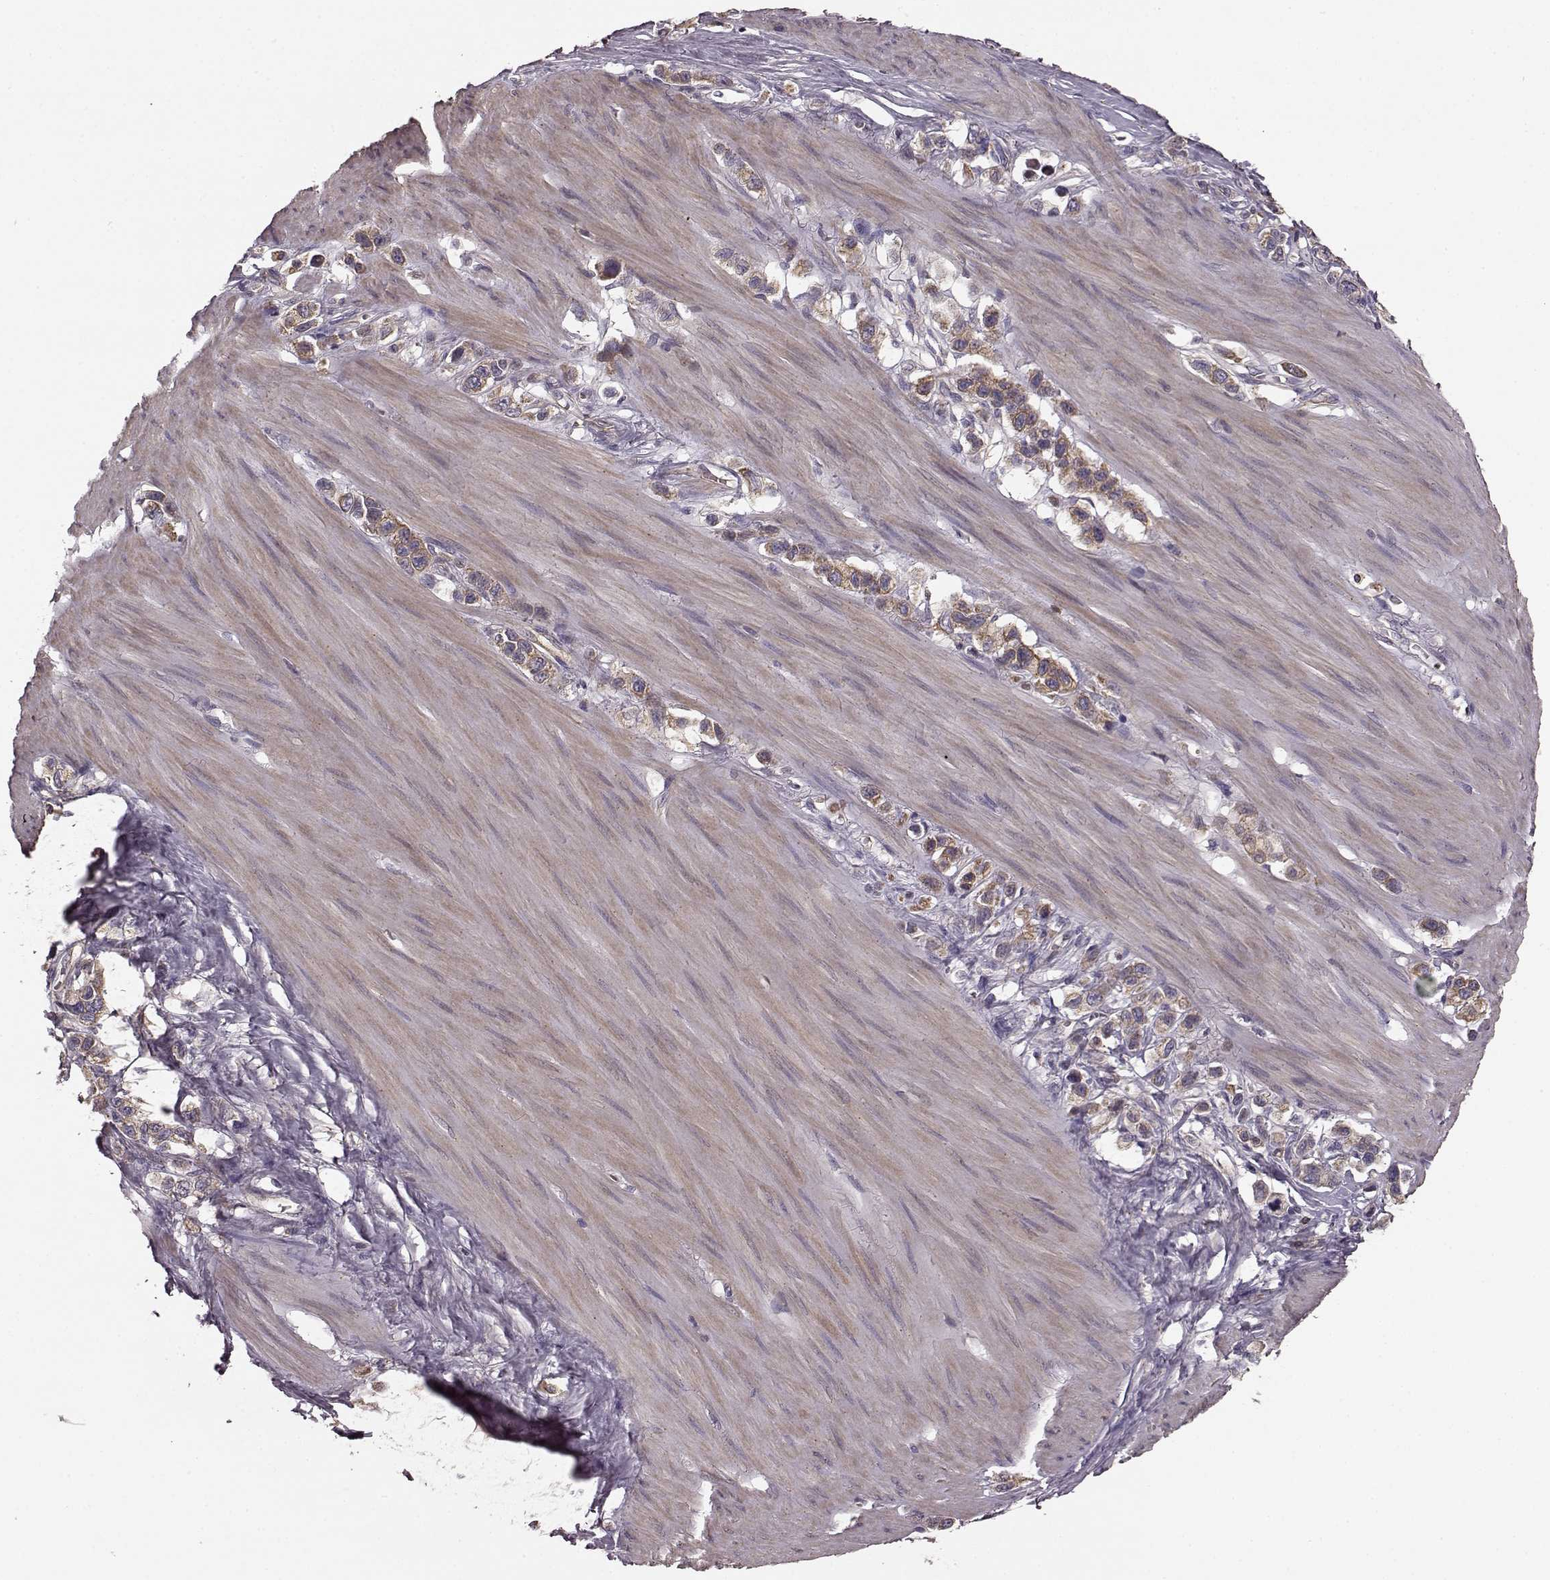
{"staining": {"intensity": "moderate", "quantity": "<25%", "location": "cytoplasmic/membranous"}, "tissue": "stomach cancer", "cell_type": "Tumor cells", "image_type": "cancer", "snomed": [{"axis": "morphology", "description": "Normal tissue, NOS"}, {"axis": "morphology", "description": "Adenocarcinoma, NOS"}, {"axis": "morphology", "description": "Adenocarcinoma, High grade"}, {"axis": "topography", "description": "Stomach, upper"}, {"axis": "topography", "description": "Stomach"}], "caption": "Protein expression analysis of stomach cancer (adenocarcinoma (high-grade)) demonstrates moderate cytoplasmic/membranous positivity in about <25% of tumor cells.", "gene": "NTF3", "patient": {"sex": "female", "age": 65}}